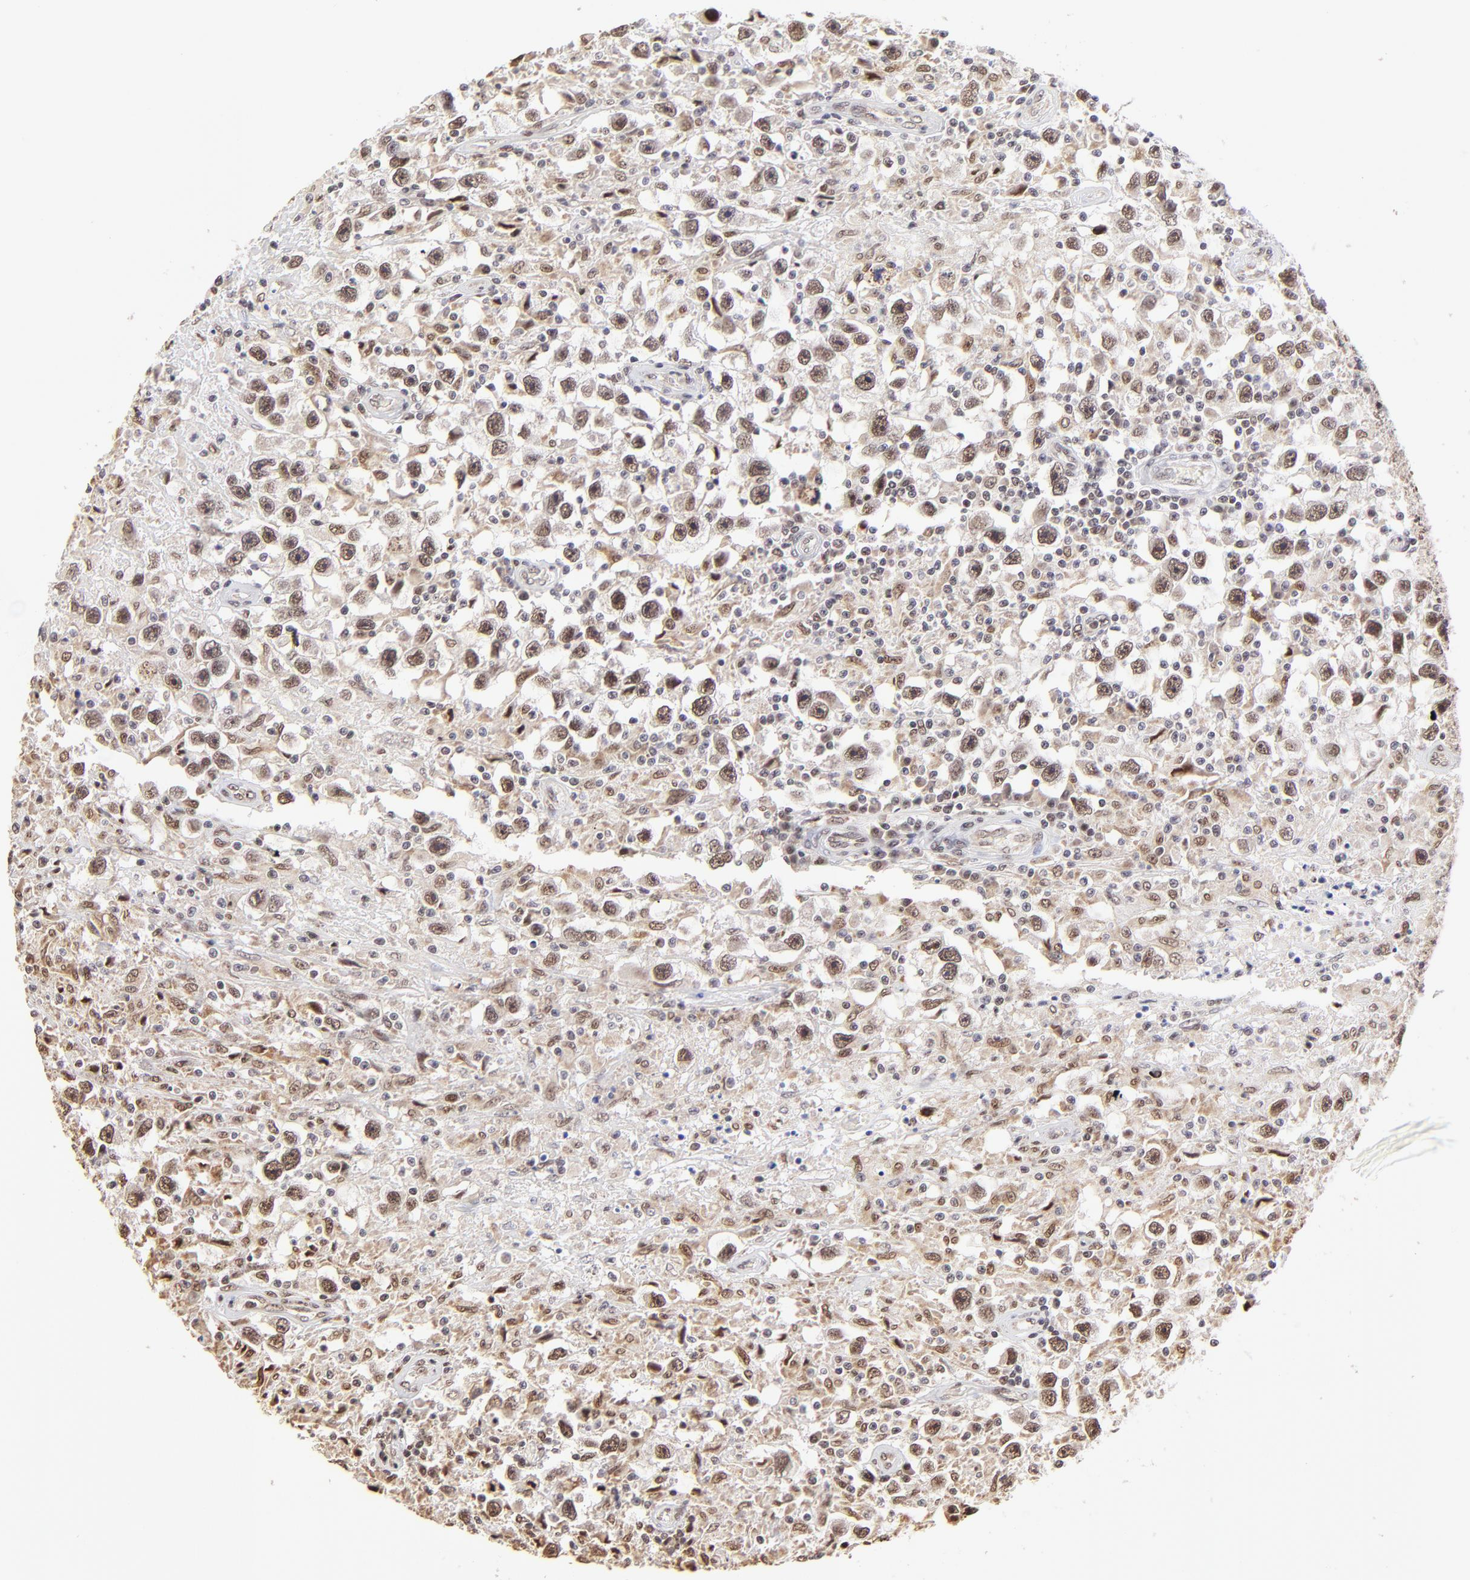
{"staining": {"intensity": "moderate", "quantity": "25%-75%", "location": "nuclear"}, "tissue": "testis cancer", "cell_type": "Tumor cells", "image_type": "cancer", "snomed": [{"axis": "morphology", "description": "Seminoma, NOS"}, {"axis": "topography", "description": "Testis"}], "caption": "An image showing moderate nuclear expression in approximately 25%-75% of tumor cells in testis cancer (seminoma), as visualized by brown immunohistochemical staining.", "gene": "ZNF670", "patient": {"sex": "male", "age": 34}}